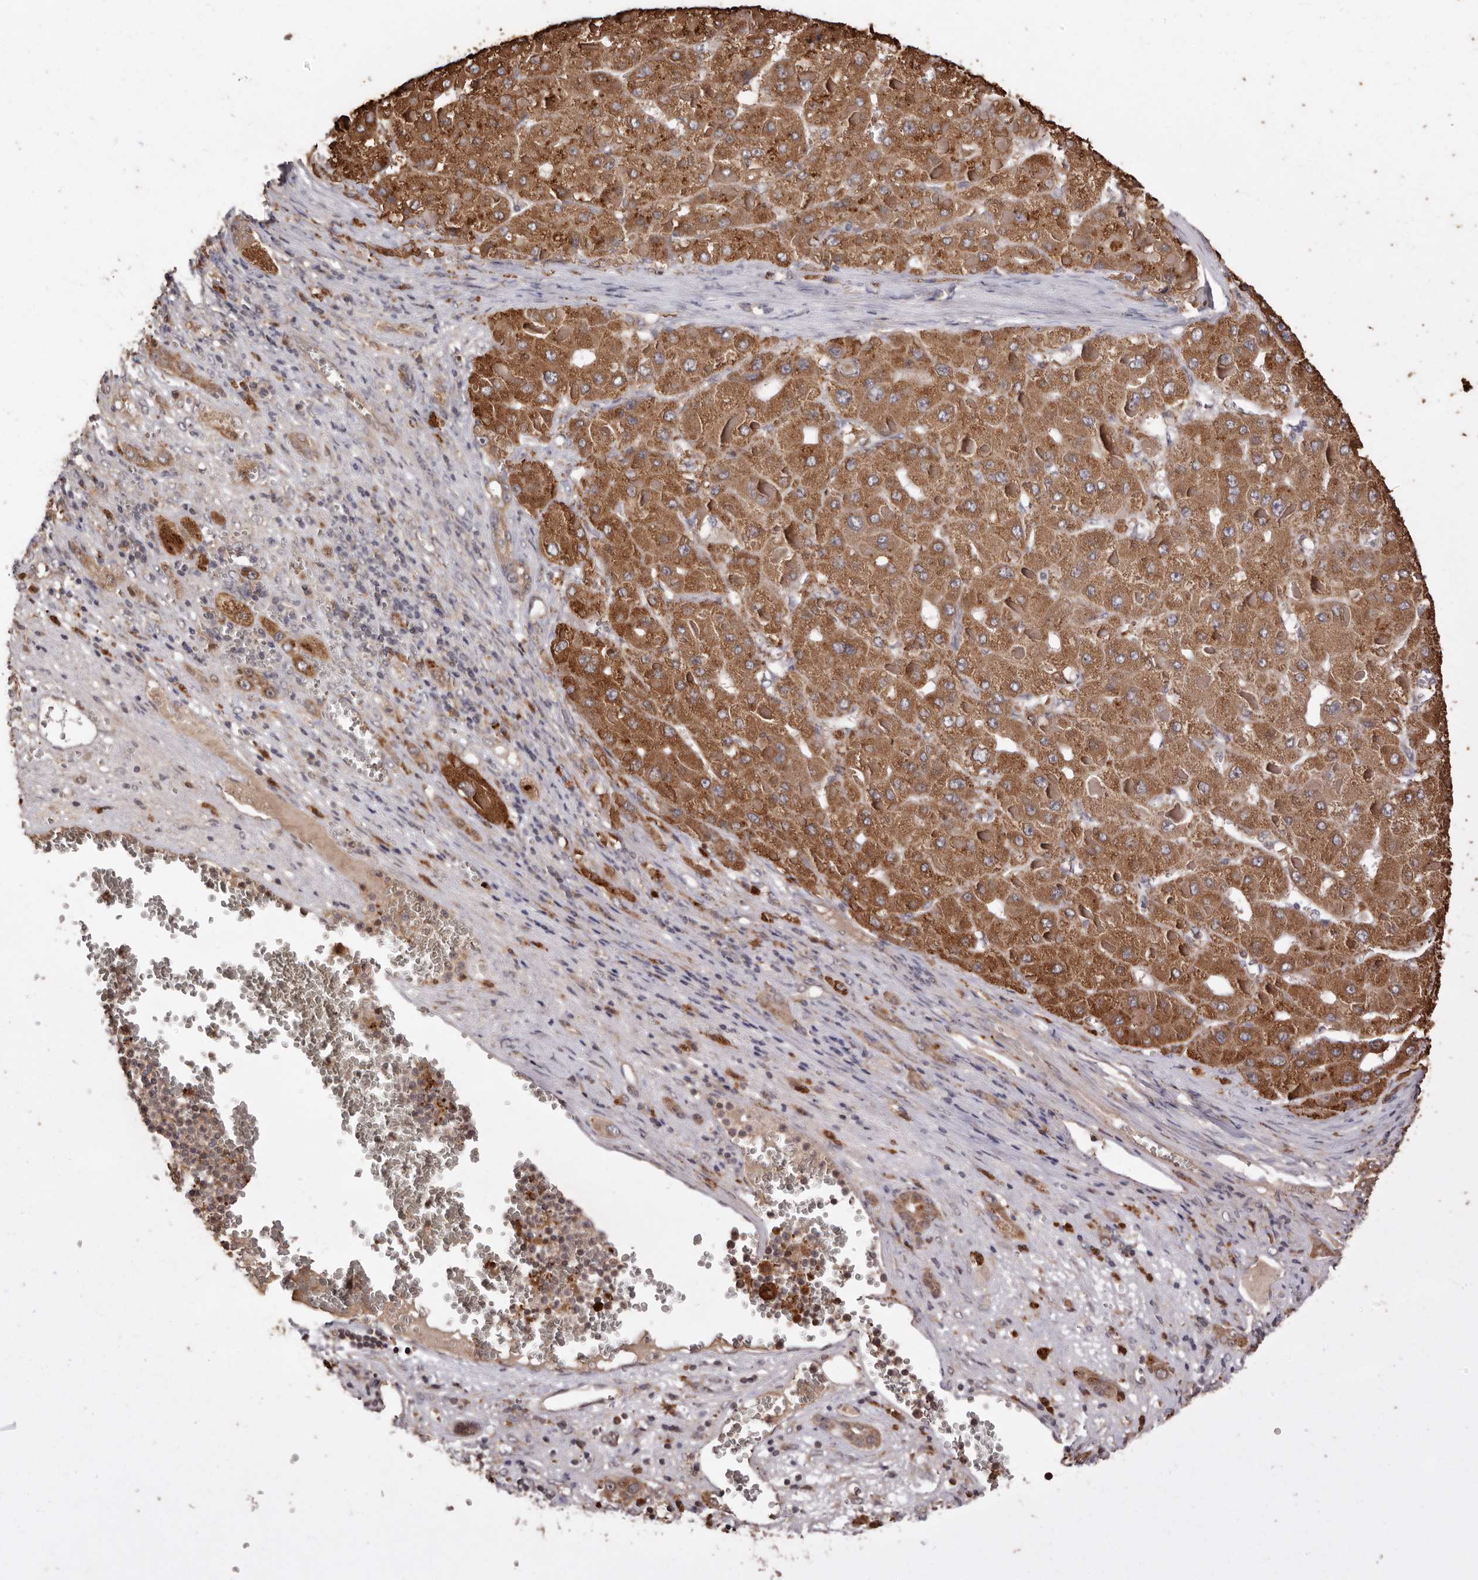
{"staining": {"intensity": "strong", "quantity": ">75%", "location": "cytoplasmic/membranous"}, "tissue": "liver cancer", "cell_type": "Tumor cells", "image_type": "cancer", "snomed": [{"axis": "morphology", "description": "Carcinoma, Hepatocellular, NOS"}, {"axis": "topography", "description": "Liver"}], "caption": "Tumor cells demonstrate strong cytoplasmic/membranous positivity in about >75% of cells in liver cancer. The staining is performed using DAB brown chromogen to label protein expression. The nuclei are counter-stained blue using hematoxylin.", "gene": "RSPO2", "patient": {"sex": "female", "age": 73}}